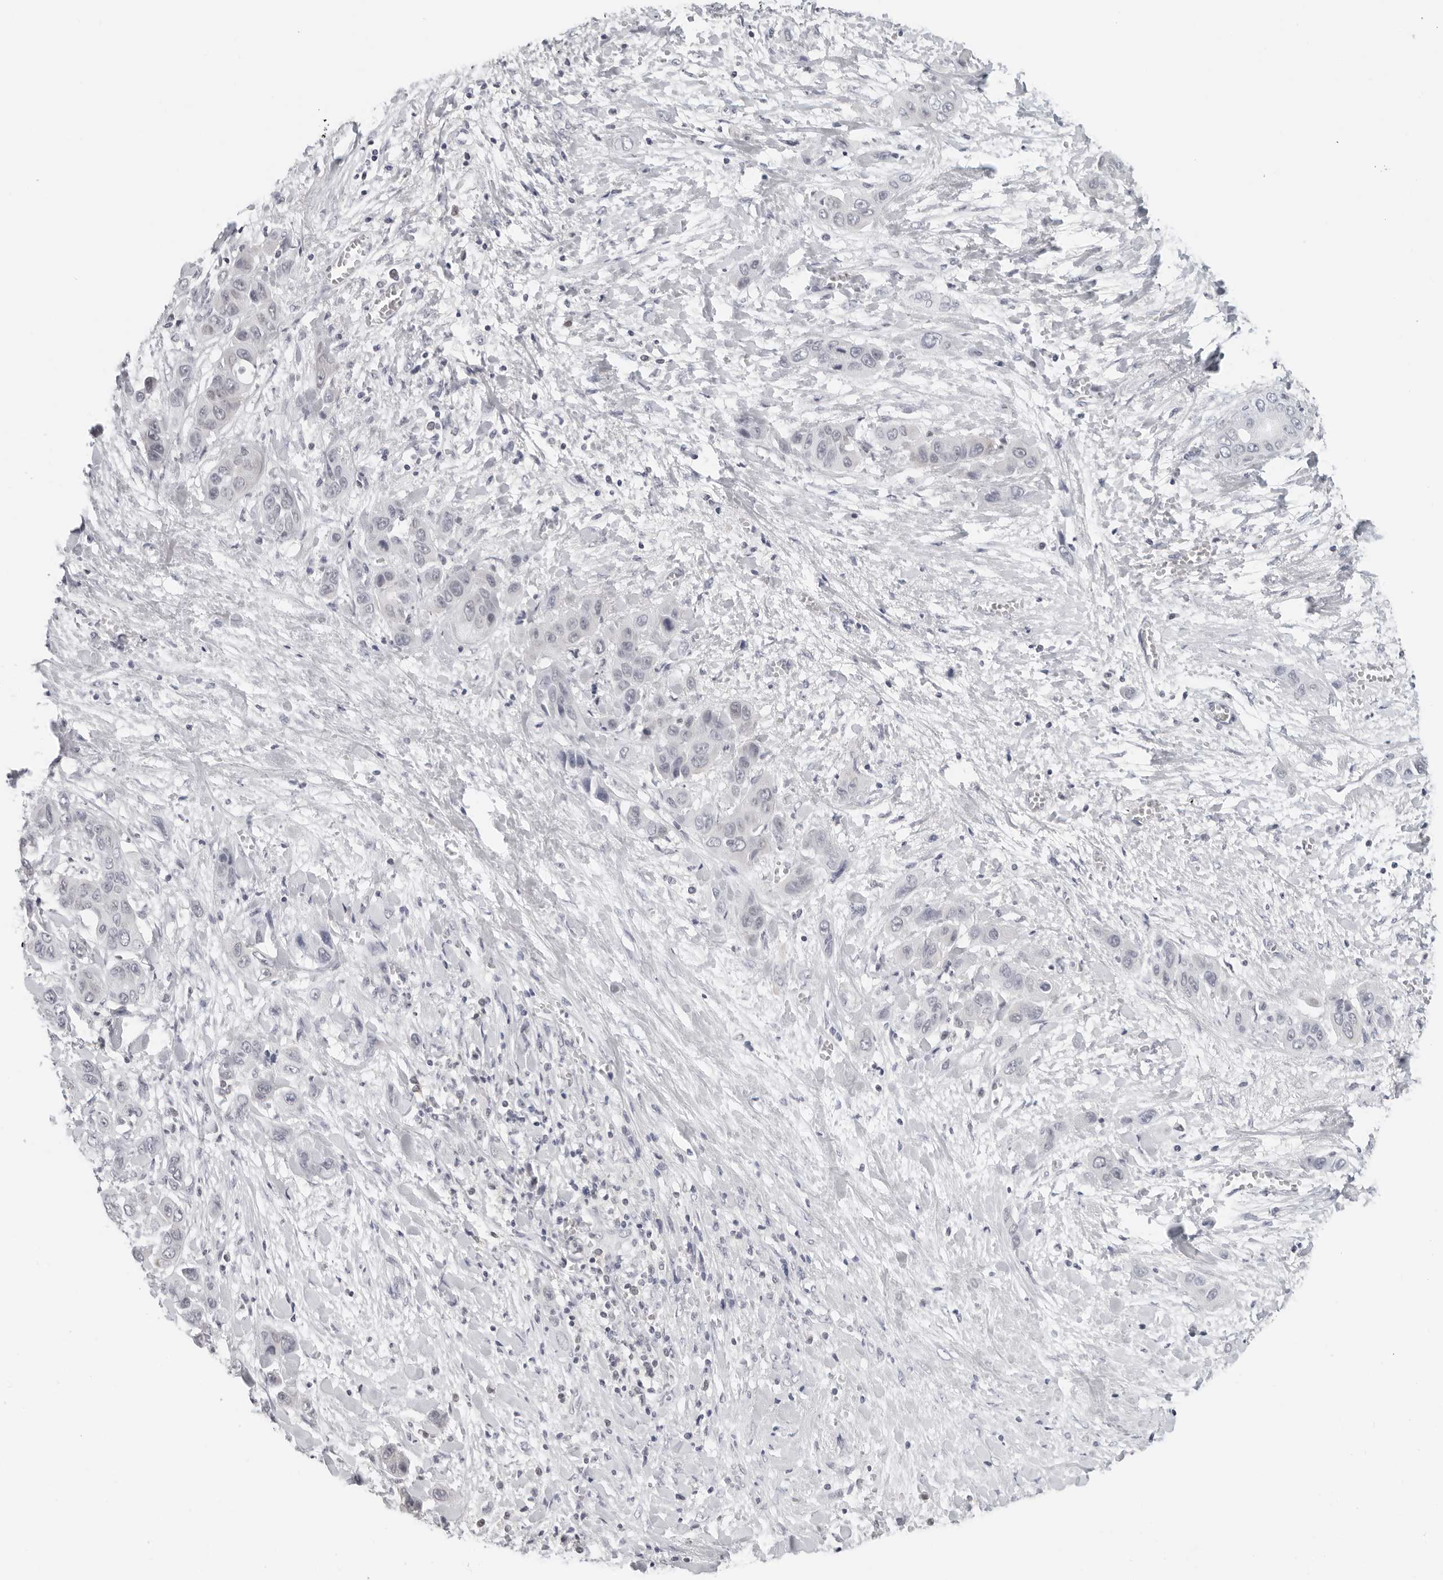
{"staining": {"intensity": "negative", "quantity": "none", "location": "none"}, "tissue": "liver cancer", "cell_type": "Tumor cells", "image_type": "cancer", "snomed": [{"axis": "morphology", "description": "Cholangiocarcinoma"}, {"axis": "topography", "description": "Liver"}], "caption": "Immunohistochemistry image of cholangiocarcinoma (liver) stained for a protein (brown), which displays no positivity in tumor cells.", "gene": "FLG2", "patient": {"sex": "female", "age": 52}}